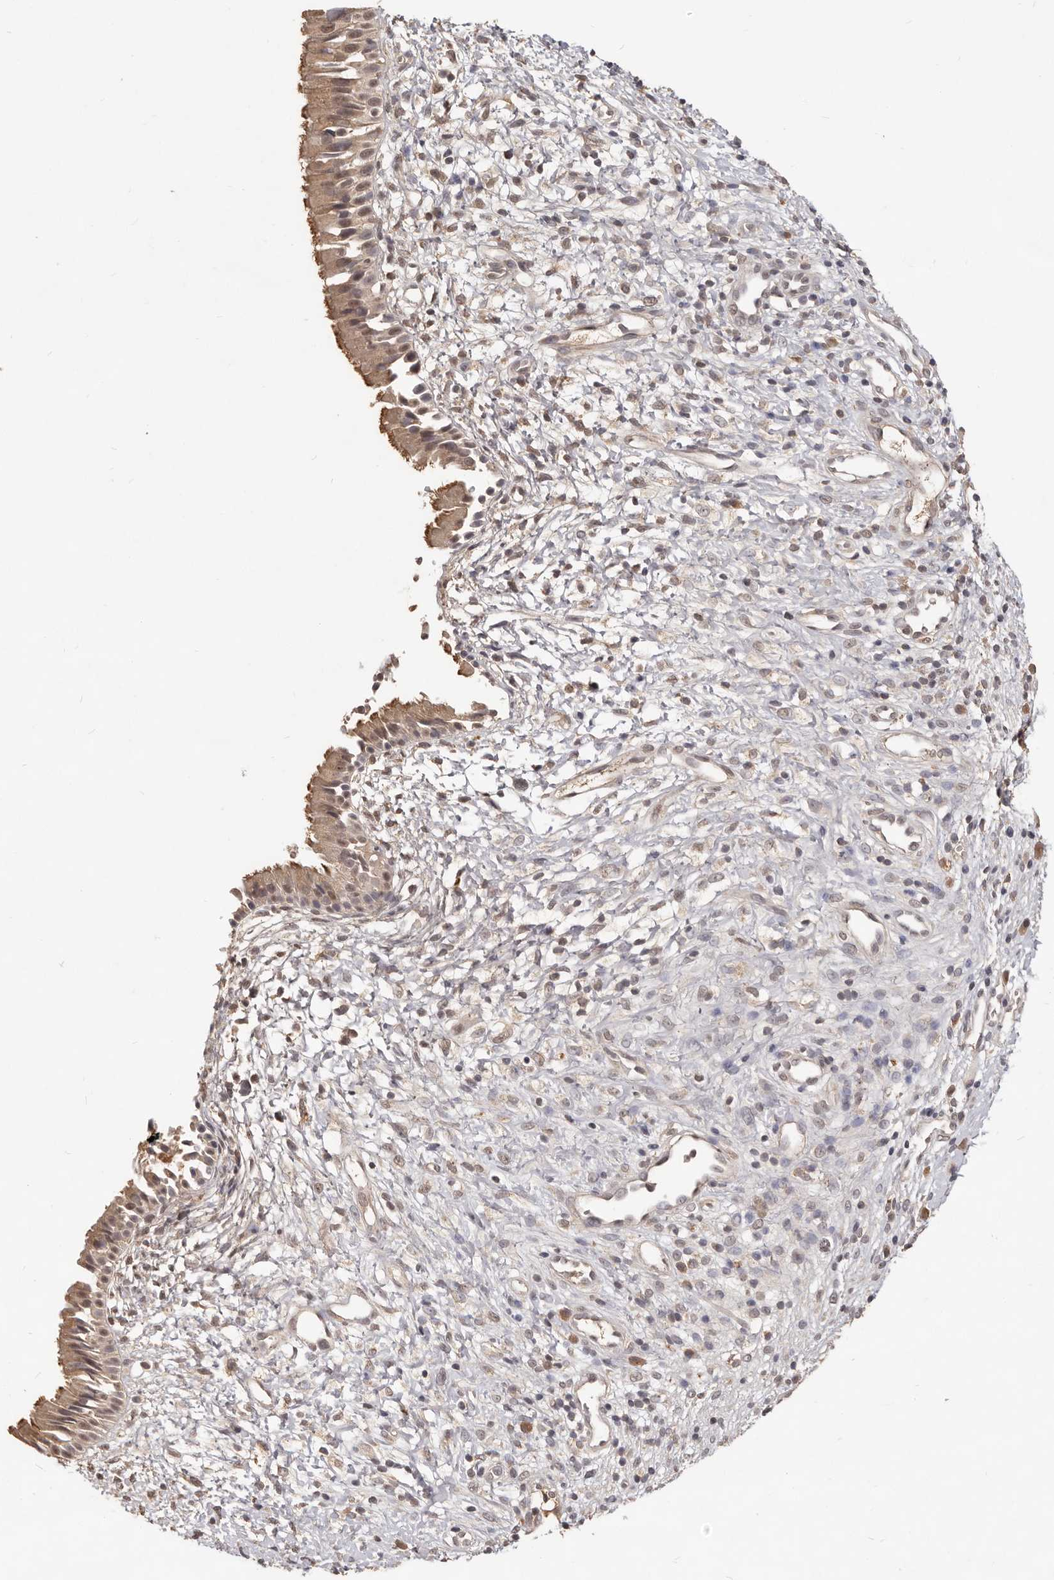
{"staining": {"intensity": "moderate", "quantity": ">75%", "location": "cytoplasmic/membranous,nuclear"}, "tissue": "nasopharynx", "cell_type": "Respiratory epithelial cells", "image_type": "normal", "snomed": [{"axis": "morphology", "description": "Normal tissue, NOS"}, {"axis": "topography", "description": "Nasopharynx"}], "caption": "Immunohistochemical staining of benign nasopharynx reveals >75% levels of moderate cytoplasmic/membranous,nuclear protein staining in approximately >75% of respiratory epithelial cells.", "gene": "TSPAN13", "patient": {"sex": "male", "age": 22}}